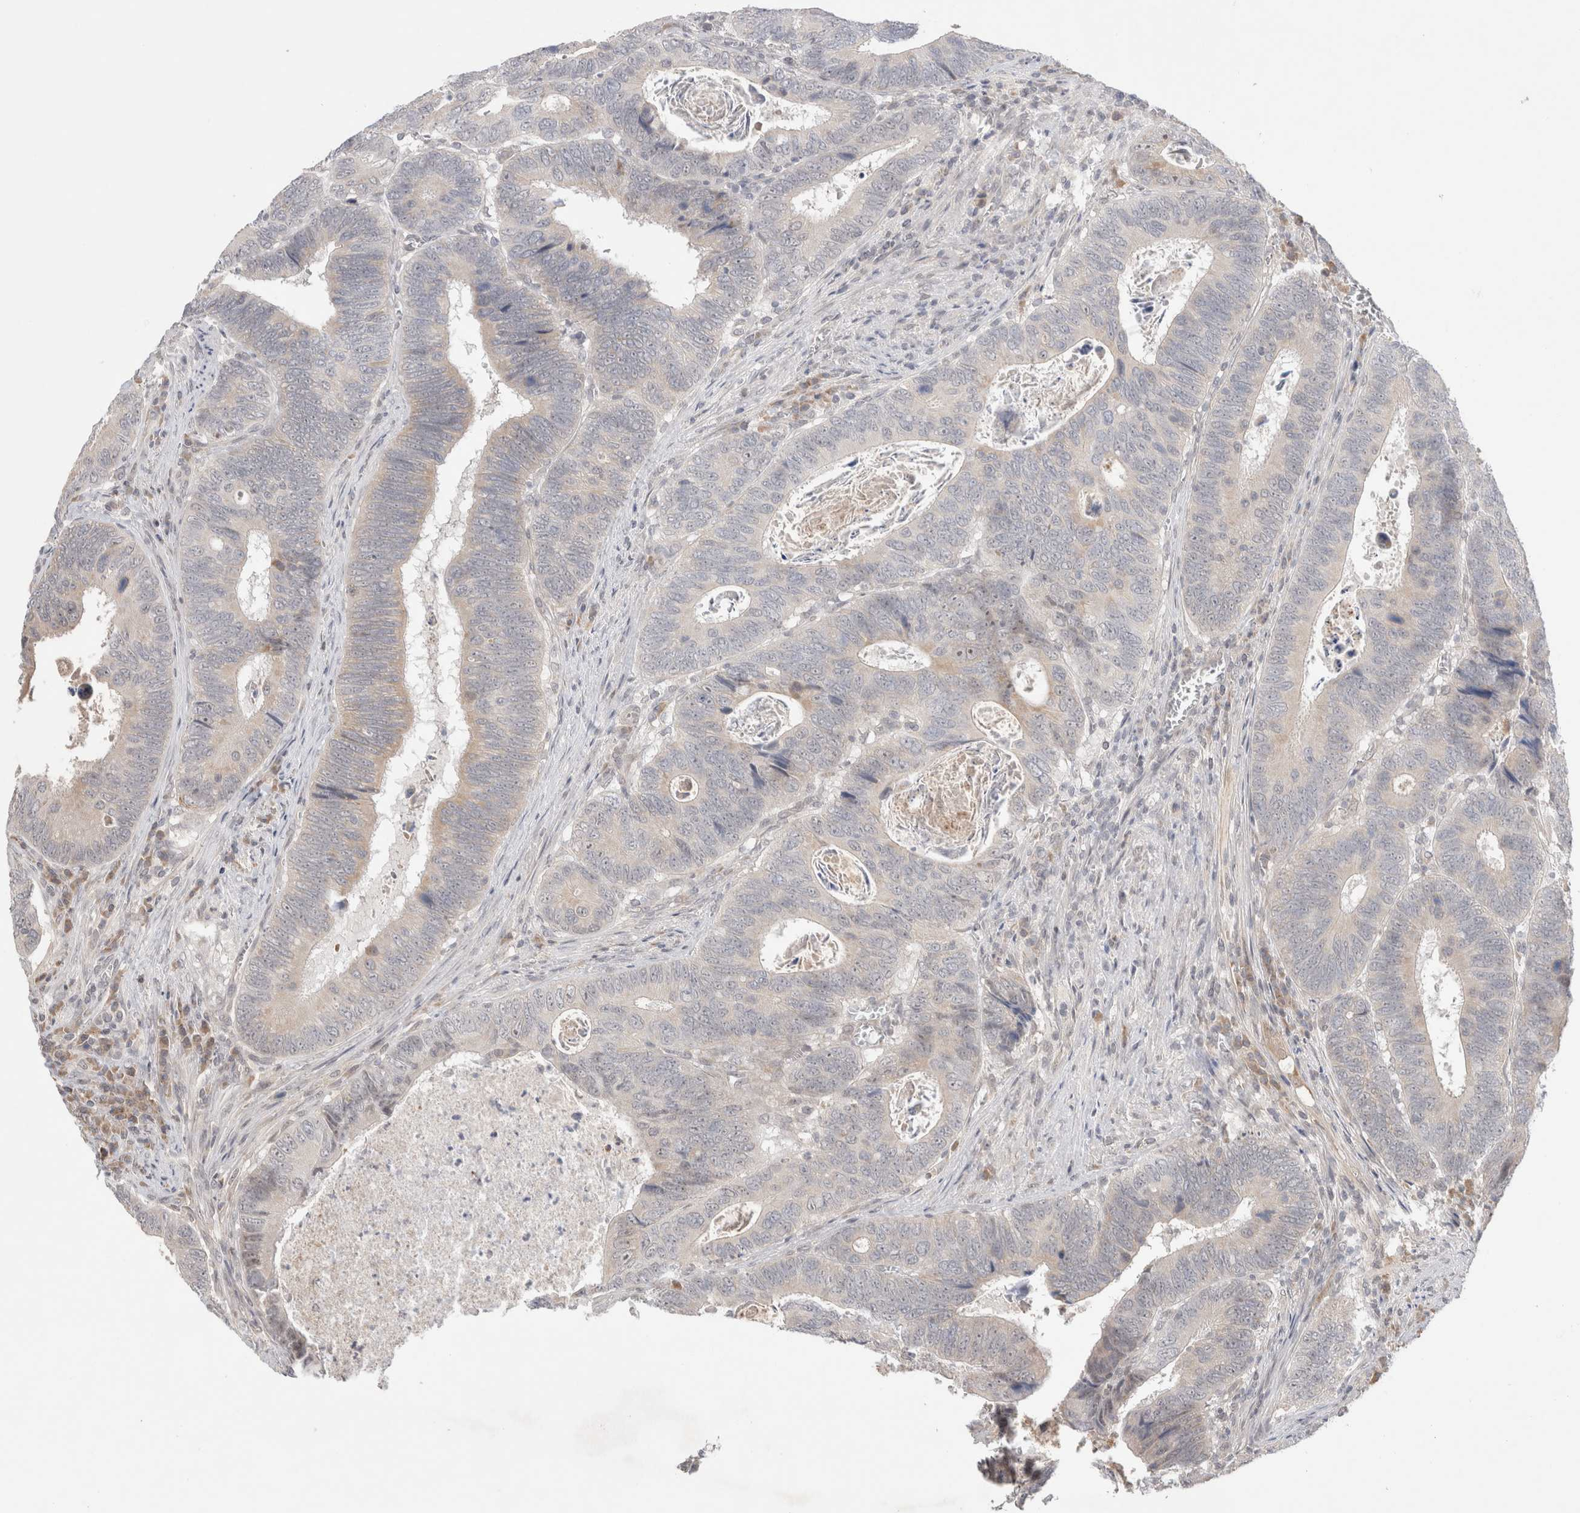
{"staining": {"intensity": "negative", "quantity": "none", "location": "none"}, "tissue": "colorectal cancer", "cell_type": "Tumor cells", "image_type": "cancer", "snomed": [{"axis": "morphology", "description": "Adenocarcinoma, NOS"}, {"axis": "topography", "description": "Colon"}], "caption": "Immunohistochemical staining of colorectal adenocarcinoma shows no significant positivity in tumor cells.", "gene": "SYDE2", "patient": {"sex": "male", "age": 72}}